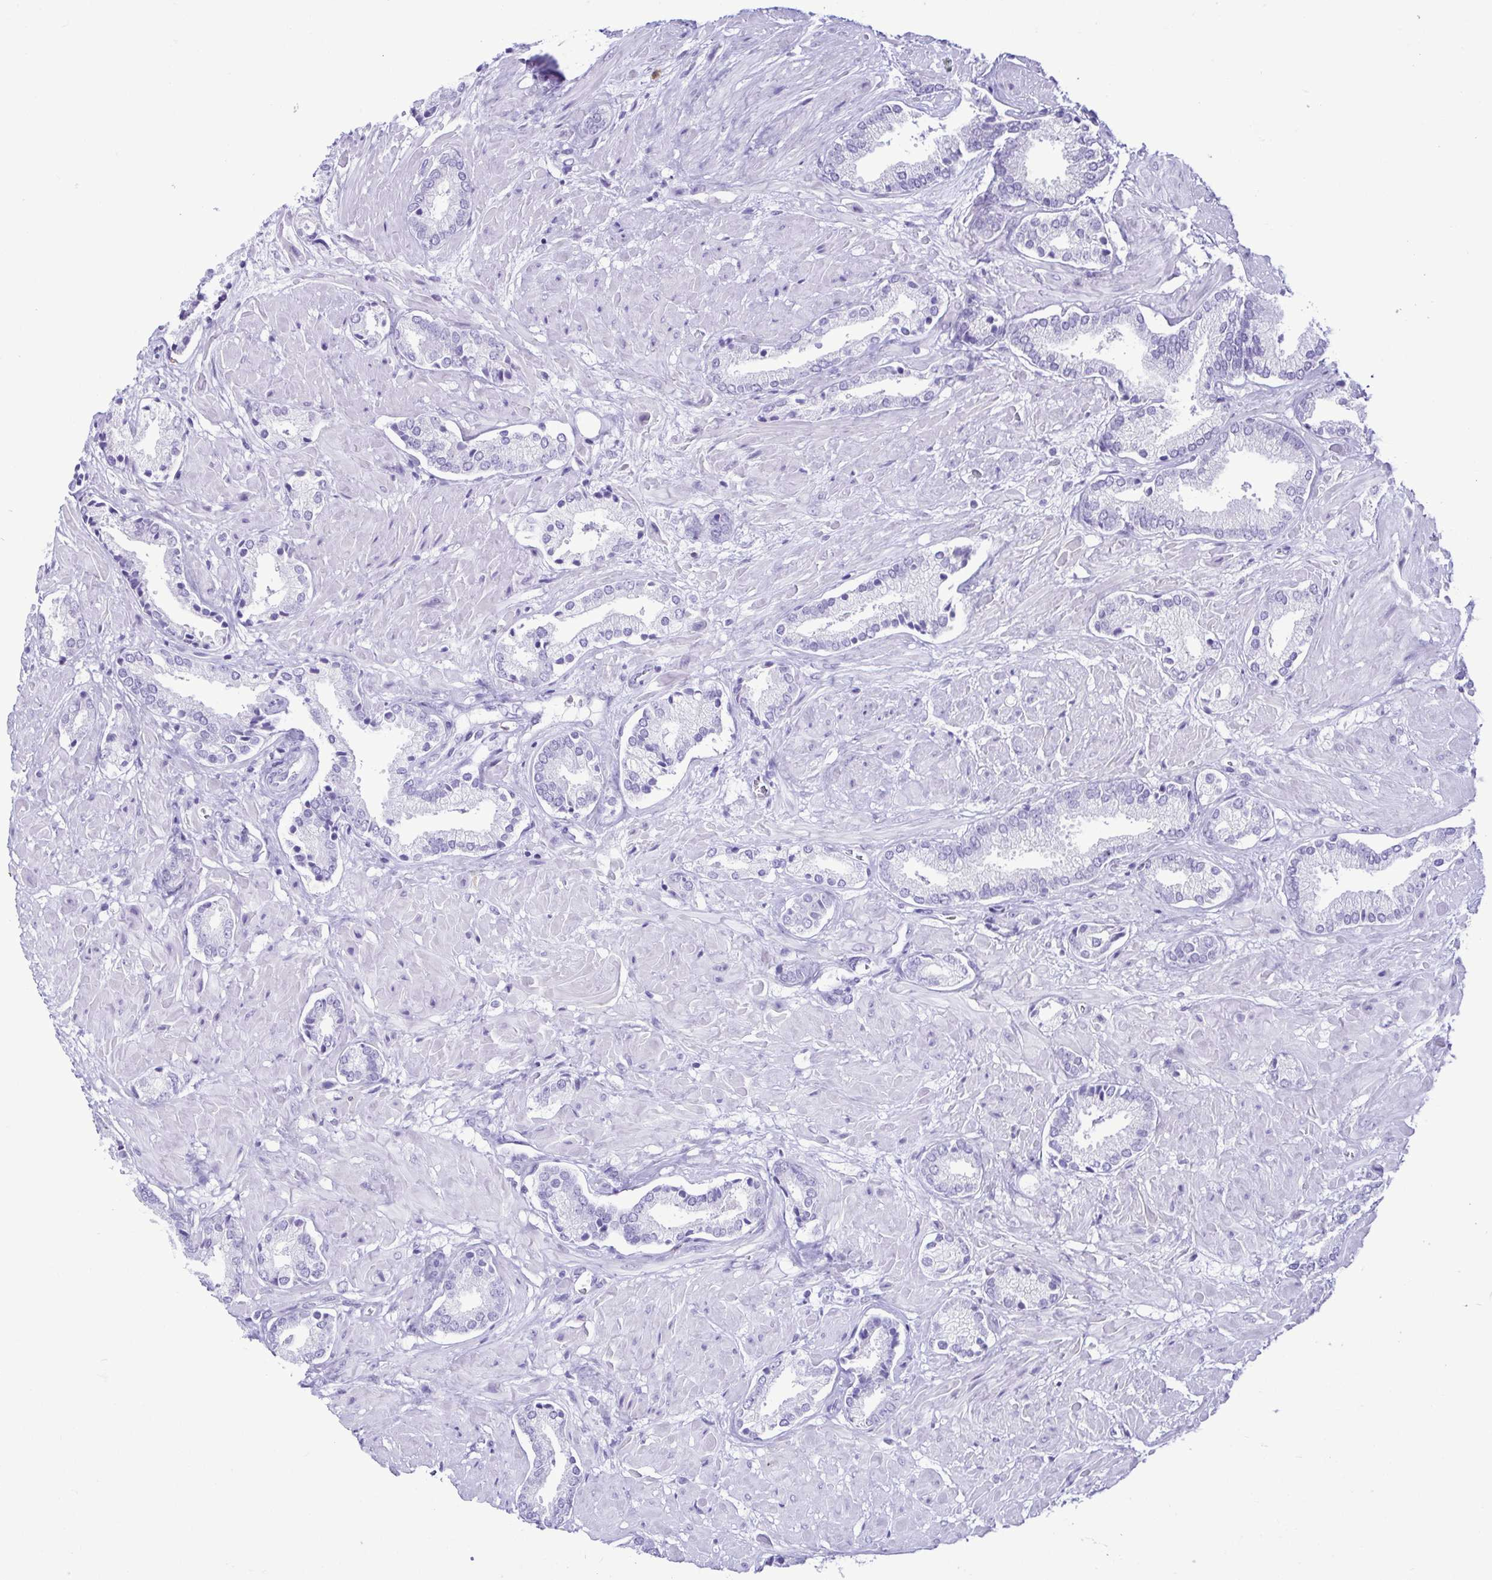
{"staining": {"intensity": "negative", "quantity": "none", "location": "none"}, "tissue": "prostate cancer", "cell_type": "Tumor cells", "image_type": "cancer", "snomed": [{"axis": "morphology", "description": "Adenocarcinoma, High grade"}, {"axis": "topography", "description": "Prostate"}], "caption": "High power microscopy micrograph of an immunohistochemistry (IHC) micrograph of prostate cancer, revealing no significant staining in tumor cells.", "gene": "SPATA16", "patient": {"sex": "male", "age": 56}}